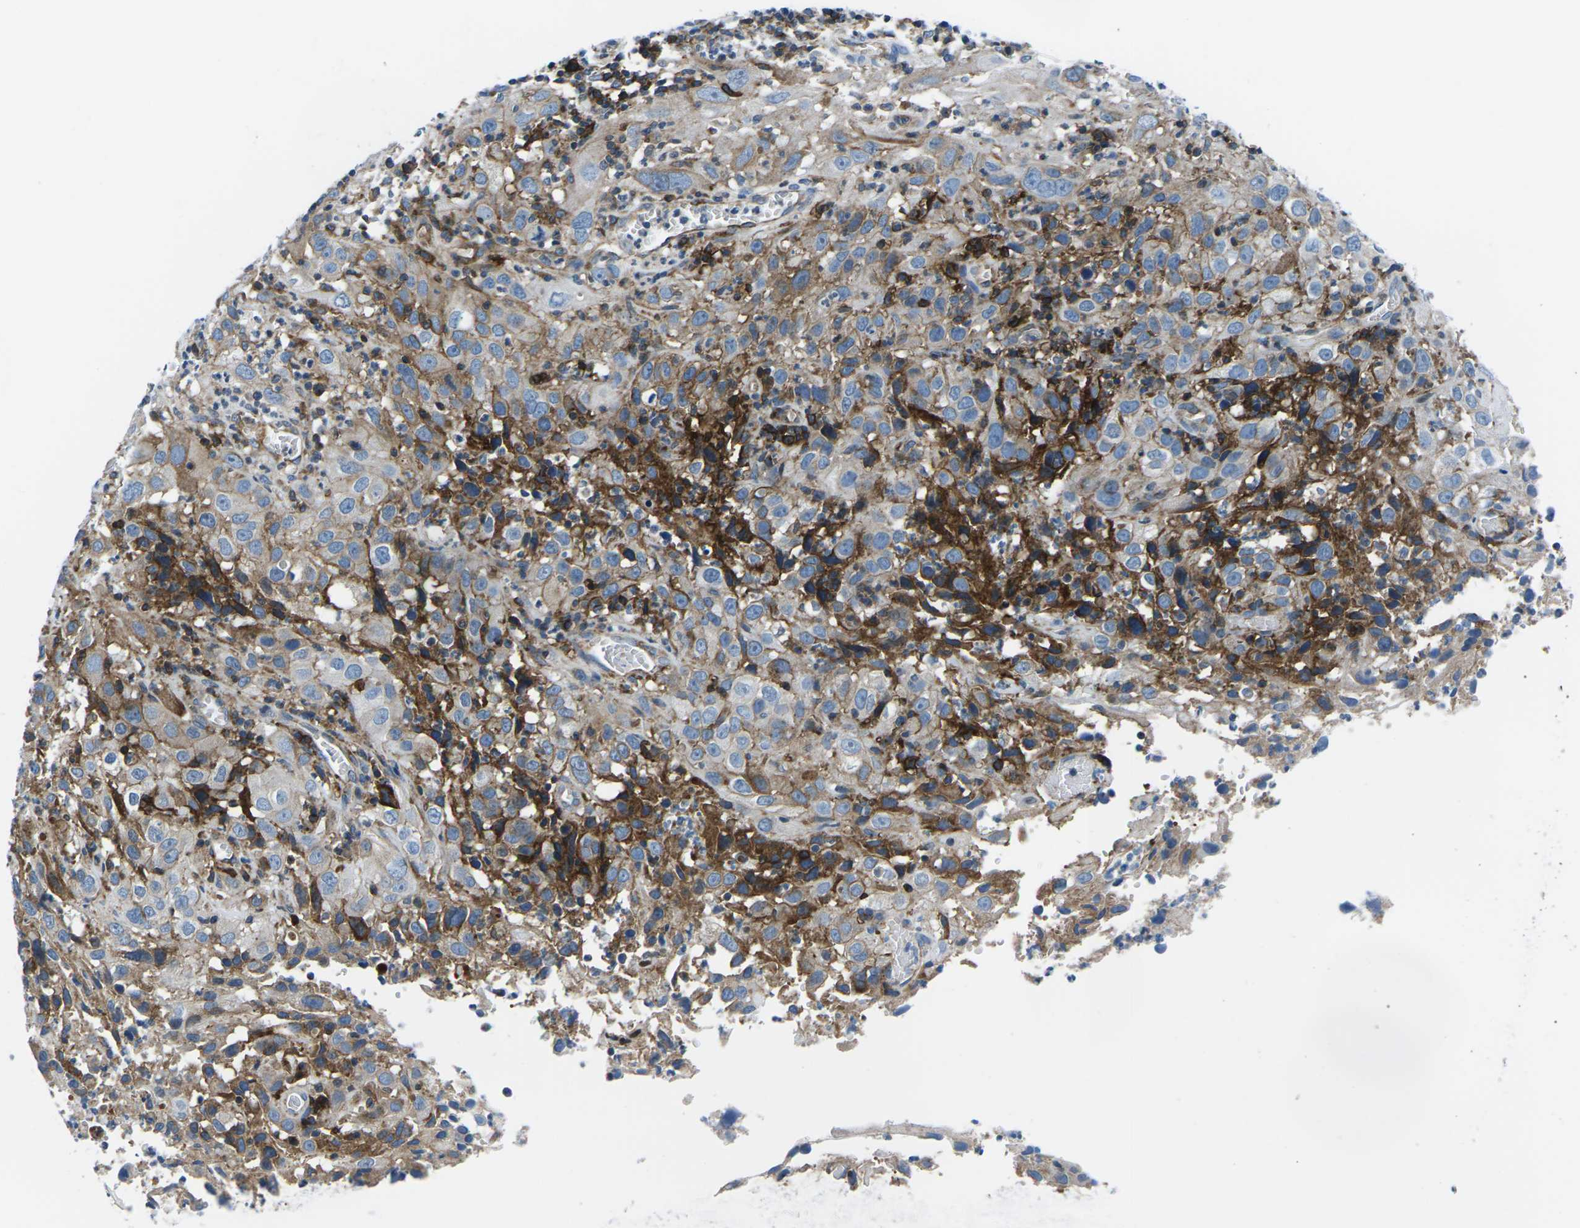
{"staining": {"intensity": "moderate", "quantity": ">75%", "location": "cytoplasmic/membranous"}, "tissue": "cervical cancer", "cell_type": "Tumor cells", "image_type": "cancer", "snomed": [{"axis": "morphology", "description": "Squamous cell carcinoma, NOS"}, {"axis": "topography", "description": "Cervix"}], "caption": "Protein staining by immunohistochemistry displays moderate cytoplasmic/membranous expression in approximately >75% of tumor cells in cervical cancer.", "gene": "SOCS4", "patient": {"sex": "female", "age": 32}}